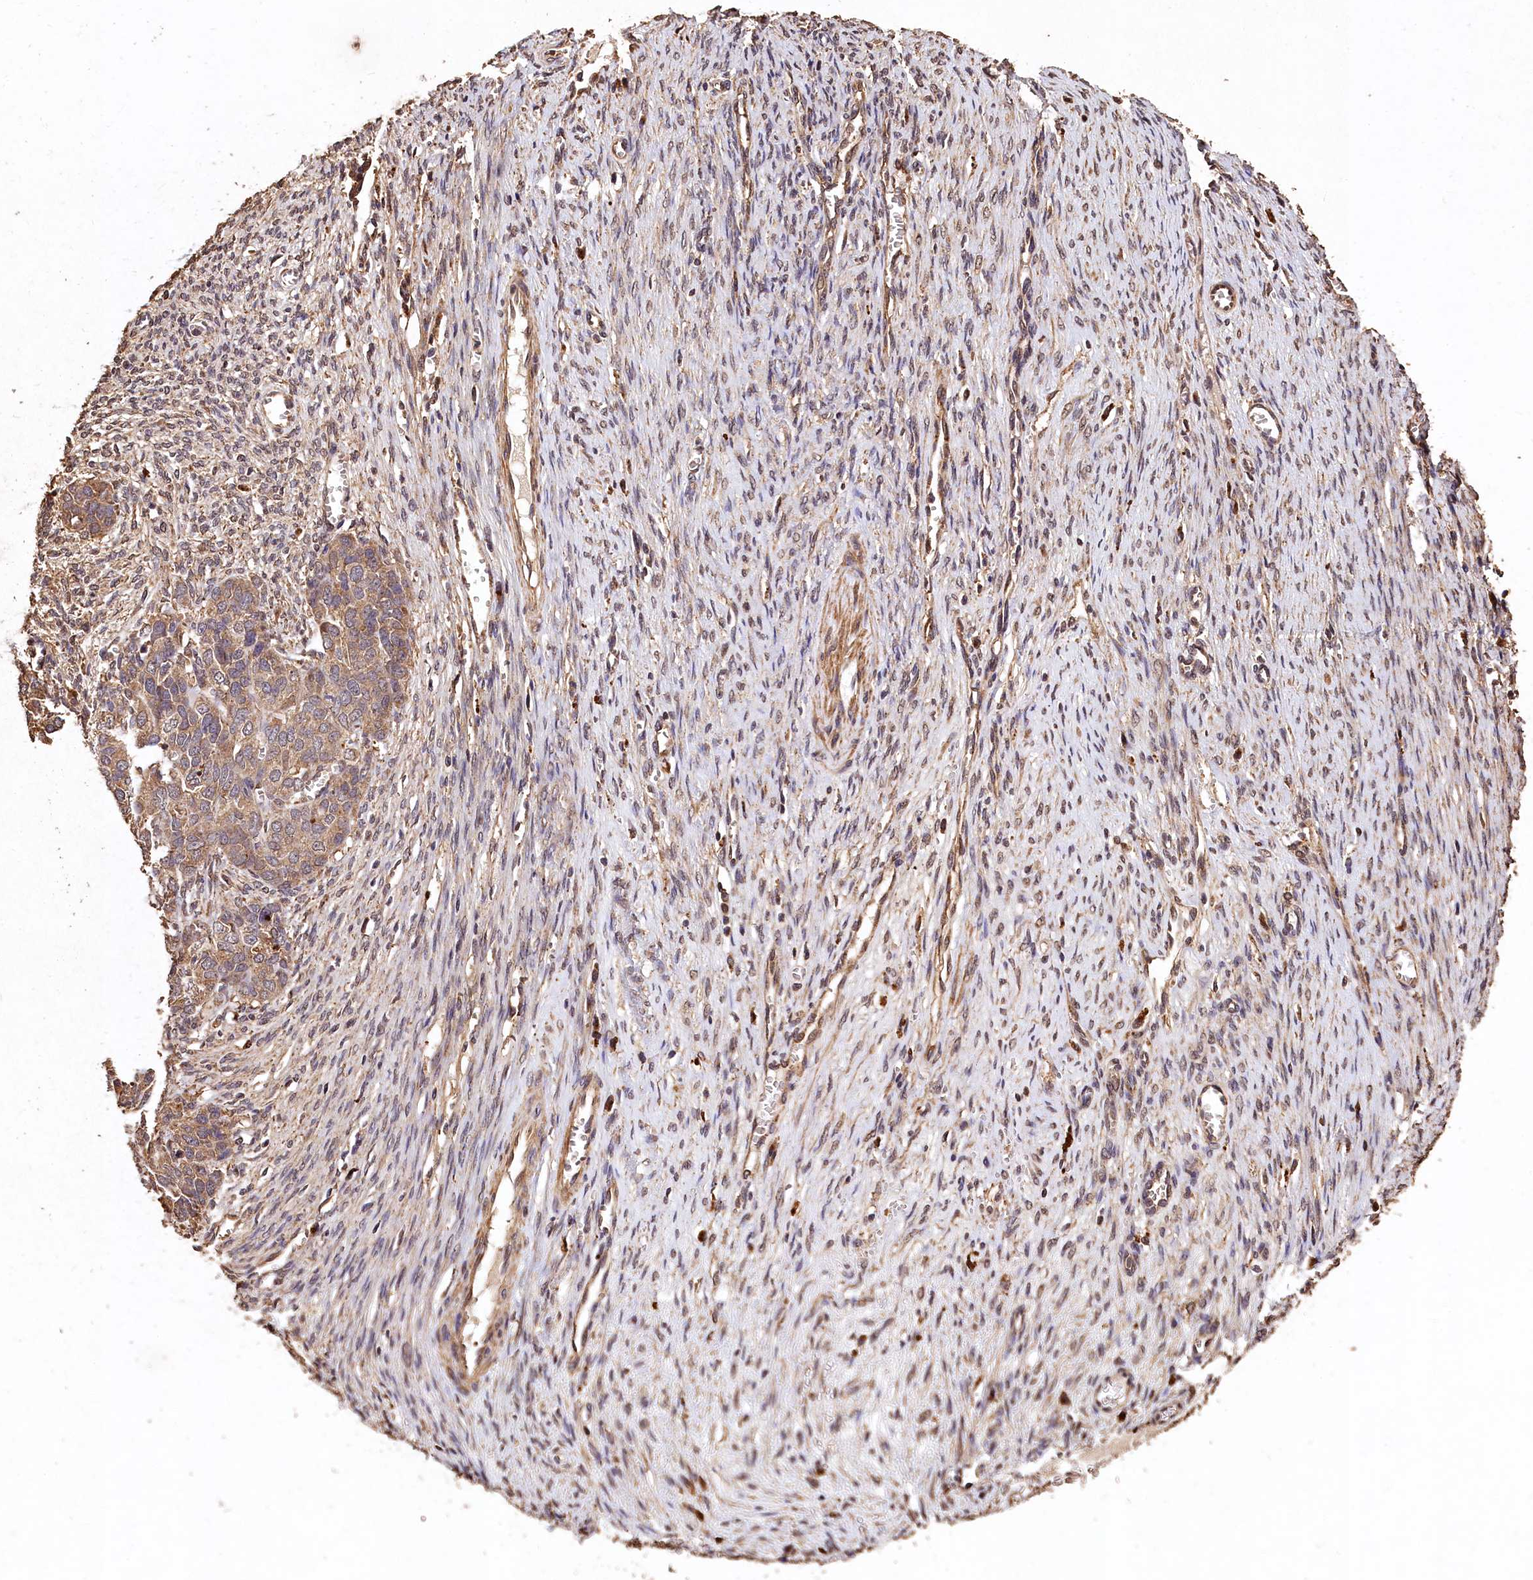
{"staining": {"intensity": "weak", "quantity": ">75%", "location": "cytoplasmic/membranous"}, "tissue": "ovarian cancer", "cell_type": "Tumor cells", "image_type": "cancer", "snomed": [{"axis": "morphology", "description": "Cystadenocarcinoma, serous, NOS"}, {"axis": "topography", "description": "Ovary"}], "caption": "Immunohistochemistry image of serous cystadenocarcinoma (ovarian) stained for a protein (brown), which exhibits low levels of weak cytoplasmic/membranous staining in about >75% of tumor cells.", "gene": "LSM4", "patient": {"sex": "female", "age": 44}}